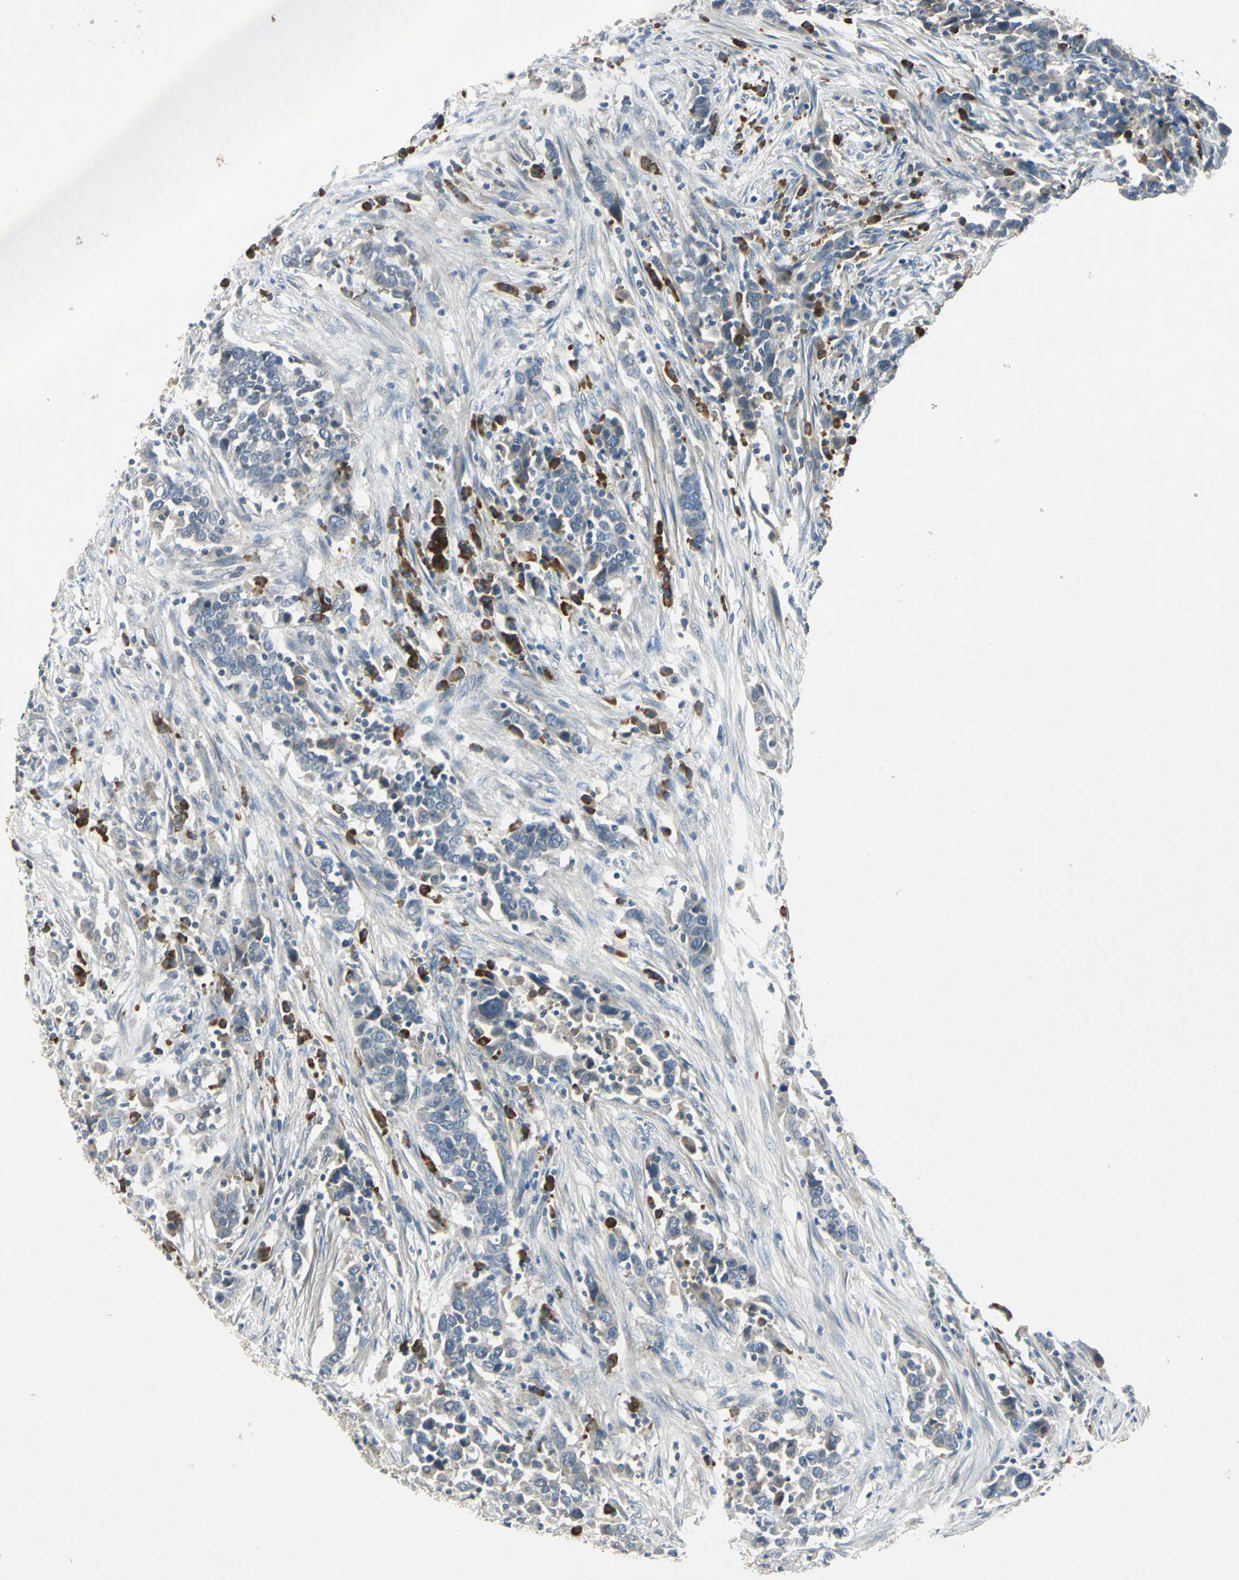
{"staining": {"intensity": "weak", "quantity": "25%-75%", "location": "cytoplasmic/membranous"}, "tissue": "urothelial cancer", "cell_type": "Tumor cells", "image_type": "cancer", "snomed": [{"axis": "morphology", "description": "Urothelial carcinoma, High grade"}, {"axis": "topography", "description": "Urinary bladder"}], "caption": "Urothelial carcinoma (high-grade) was stained to show a protein in brown. There is low levels of weak cytoplasmic/membranous positivity in about 25%-75% of tumor cells.", "gene": "SLC2A13", "patient": {"sex": "male", "age": 61}}